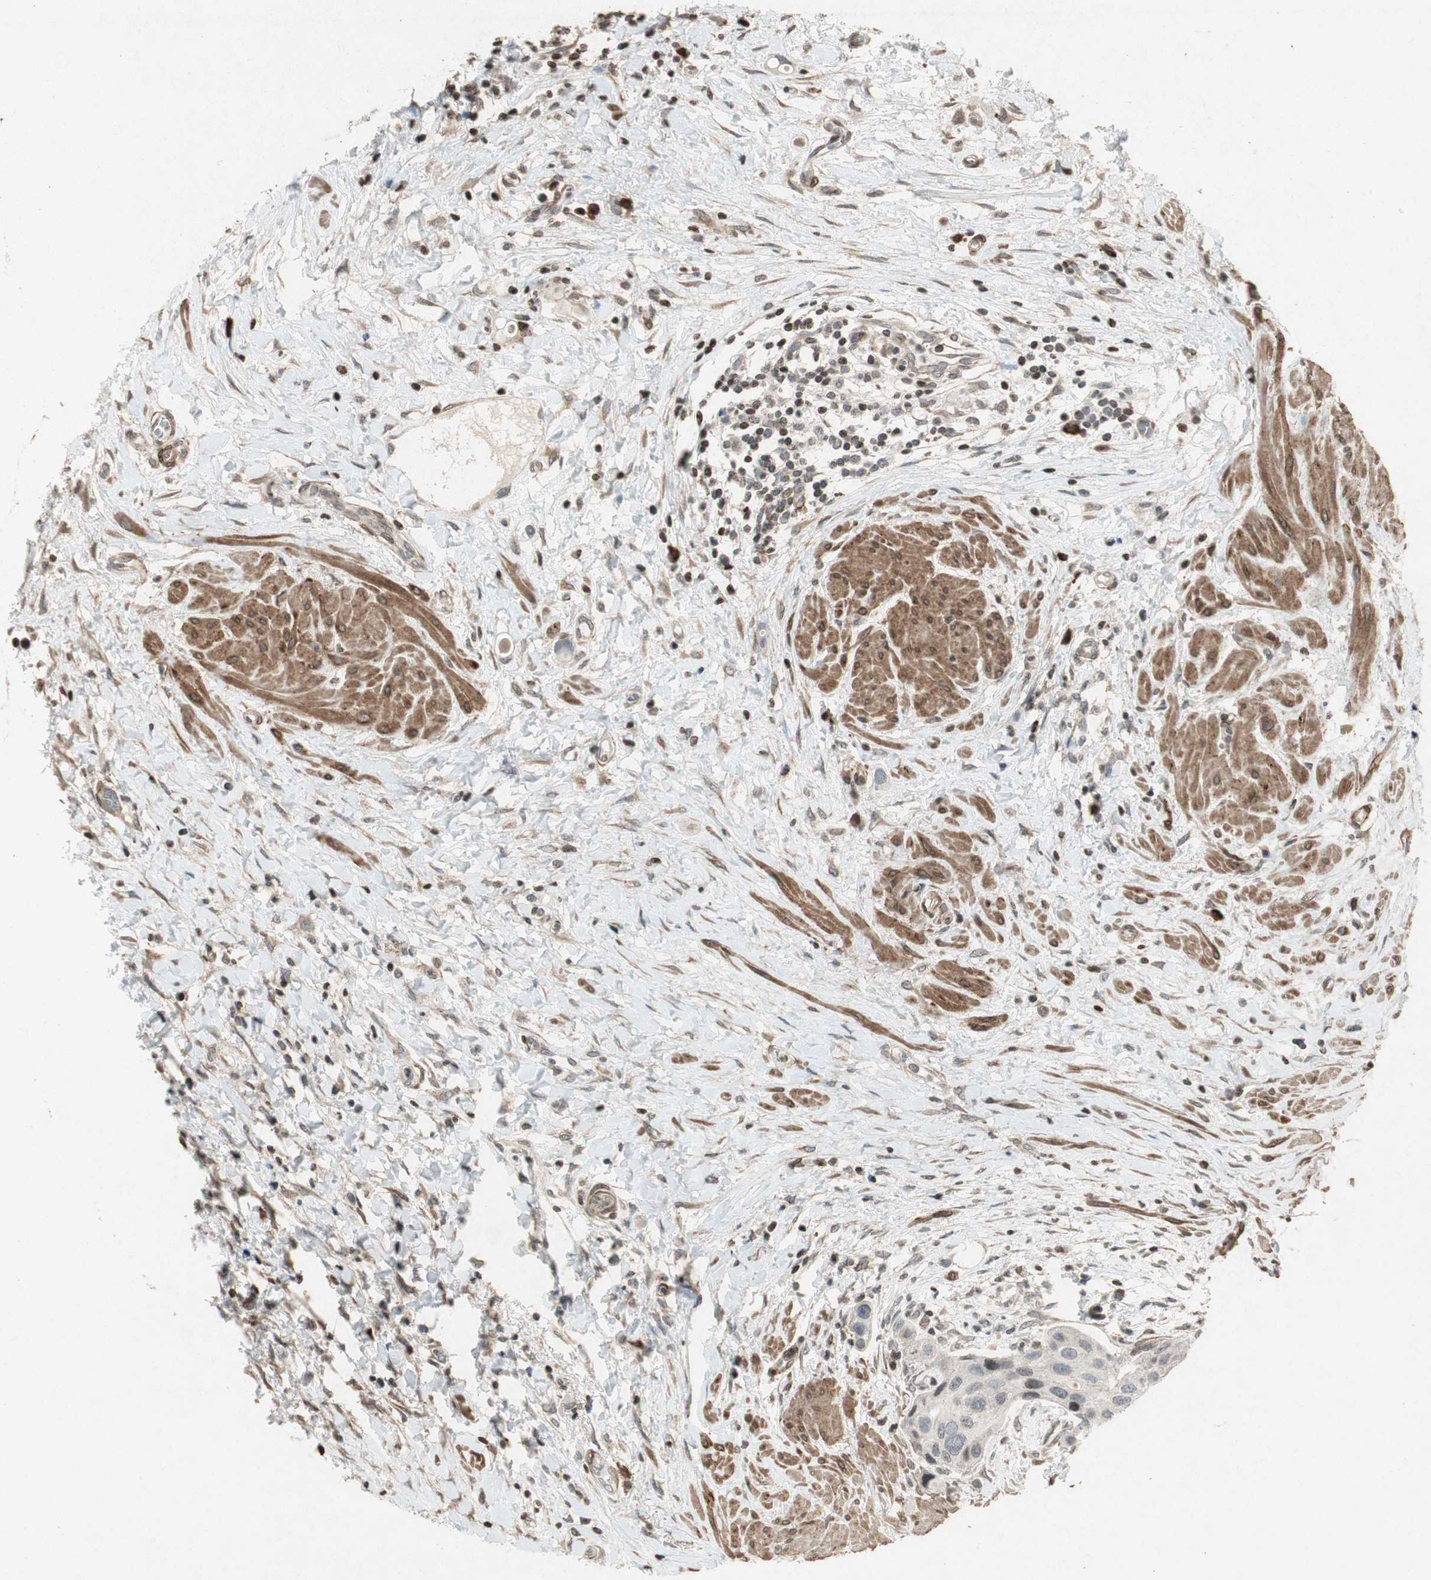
{"staining": {"intensity": "negative", "quantity": "none", "location": "none"}, "tissue": "urothelial cancer", "cell_type": "Tumor cells", "image_type": "cancer", "snomed": [{"axis": "morphology", "description": "Urothelial carcinoma, High grade"}, {"axis": "topography", "description": "Urinary bladder"}], "caption": "Histopathology image shows no protein expression in tumor cells of high-grade urothelial carcinoma tissue.", "gene": "PRKG1", "patient": {"sex": "female", "age": 56}}